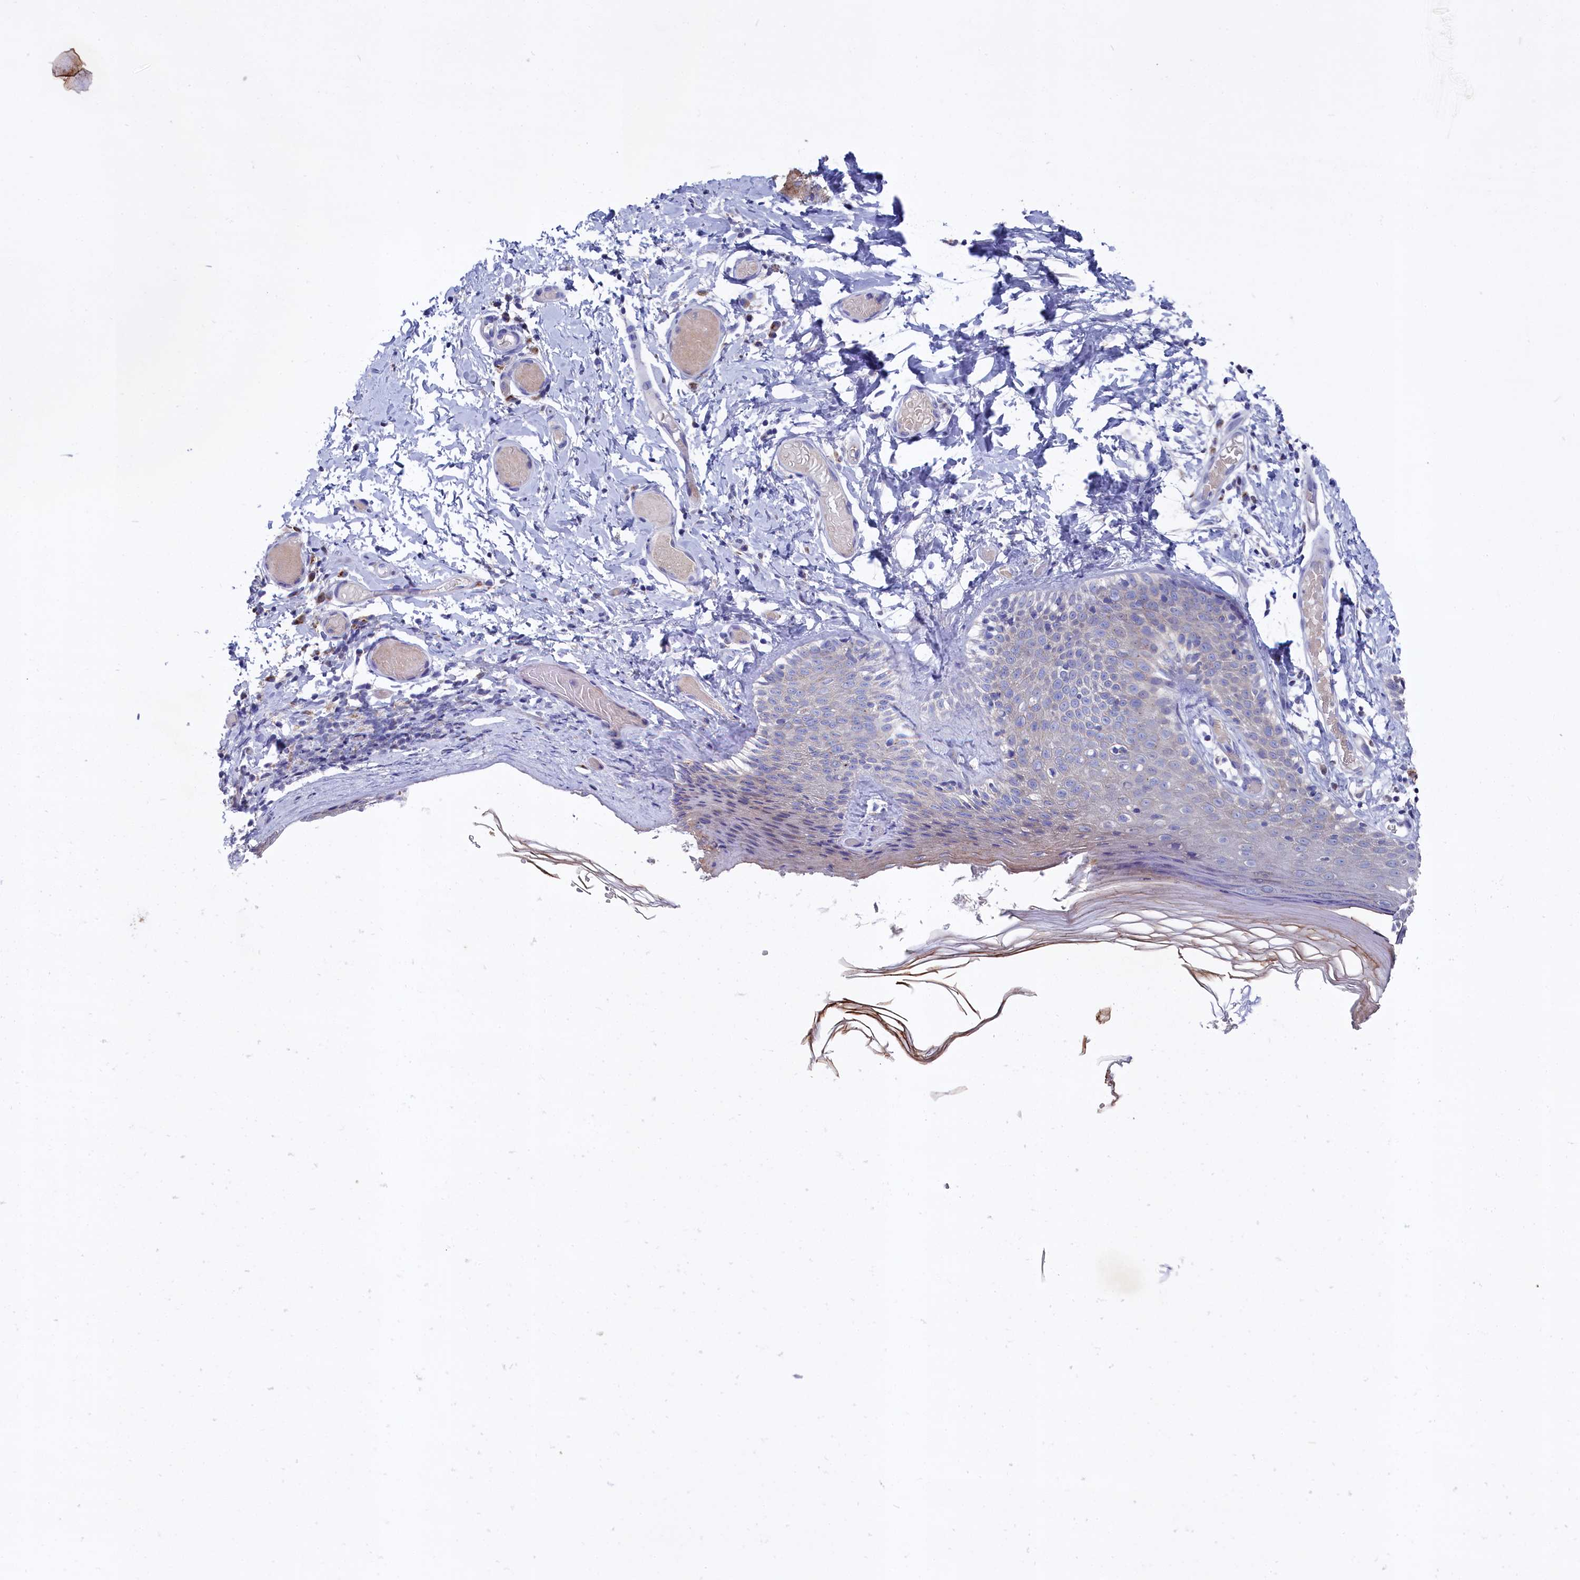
{"staining": {"intensity": "moderate", "quantity": "<25%", "location": "cytoplasmic/membranous"}, "tissue": "skin", "cell_type": "Epidermal cells", "image_type": "normal", "snomed": [{"axis": "morphology", "description": "Normal tissue, NOS"}, {"axis": "topography", "description": "Adipose tissue"}, {"axis": "topography", "description": "Vascular tissue"}, {"axis": "topography", "description": "Vulva"}, {"axis": "topography", "description": "Peripheral nerve tissue"}], "caption": "This is a micrograph of IHC staining of unremarkable skin, which shows moderate positivity in the cytoplasmic/membranous of epidermal cells.", "gene": "GPR108", "patient": {"sex": "female", "age": 86}}